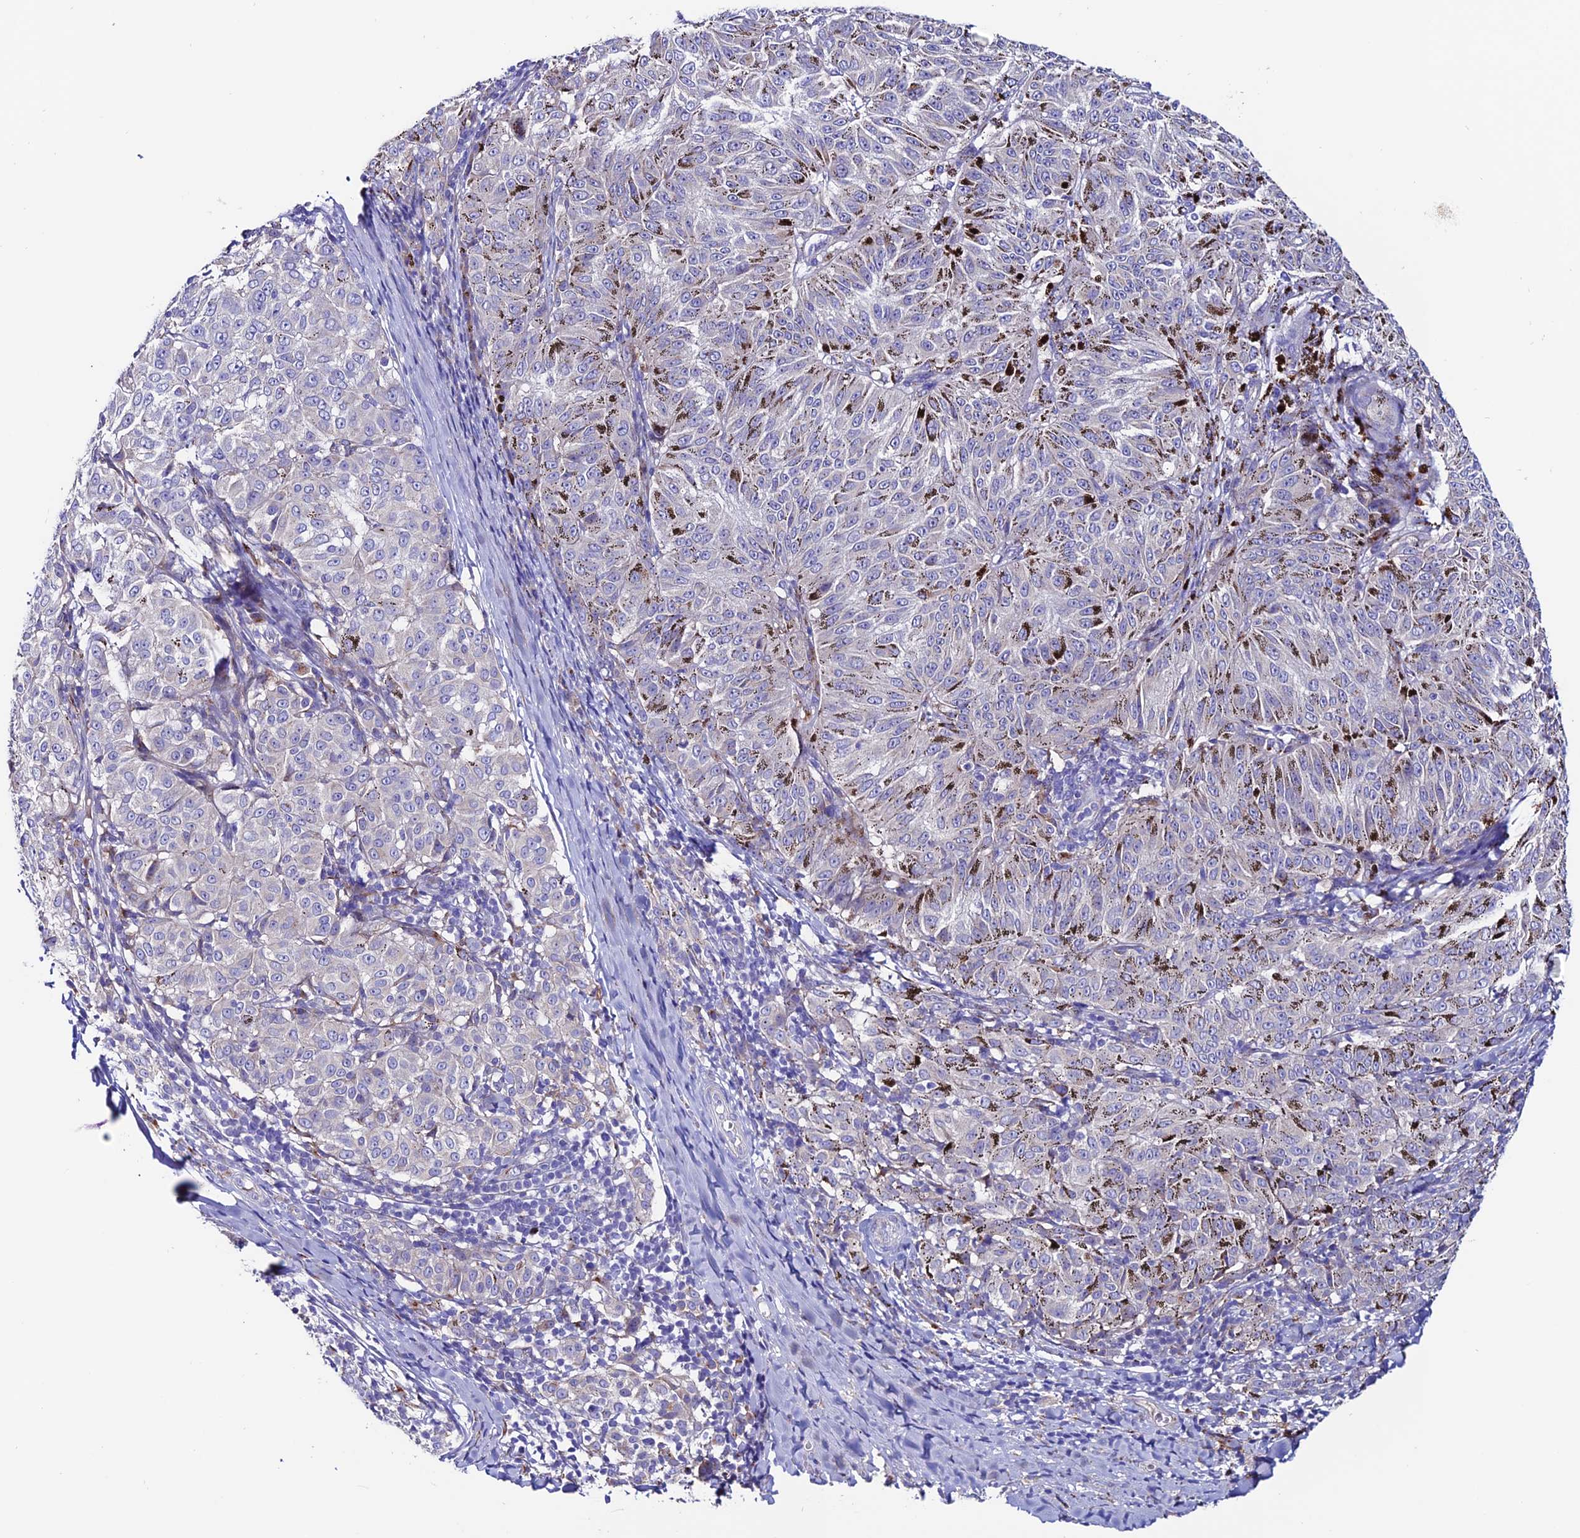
{"staining": {"intensity": "negative", "quantity": "none", "location": "none"}, "tissue": "melanoma", "cell_type": "Tumor cells", "image_type": "cancer", "snomed": [{"axis": "morphology", "description": "Malignant melanoma, NOS"}, {"axis": "topography", "description": "Skin"}], "caption": "Immunohistochemistry photomicrograph of human malignant melanoma stained for a protein (brown), which exhibits no positivity in tumor cells. (Brightfield microscopy of DAB immunohistochemistry (IHC) at high magnification).", "gene": "OR51Q1", "patient": {"sex": "female", "age": 72}}